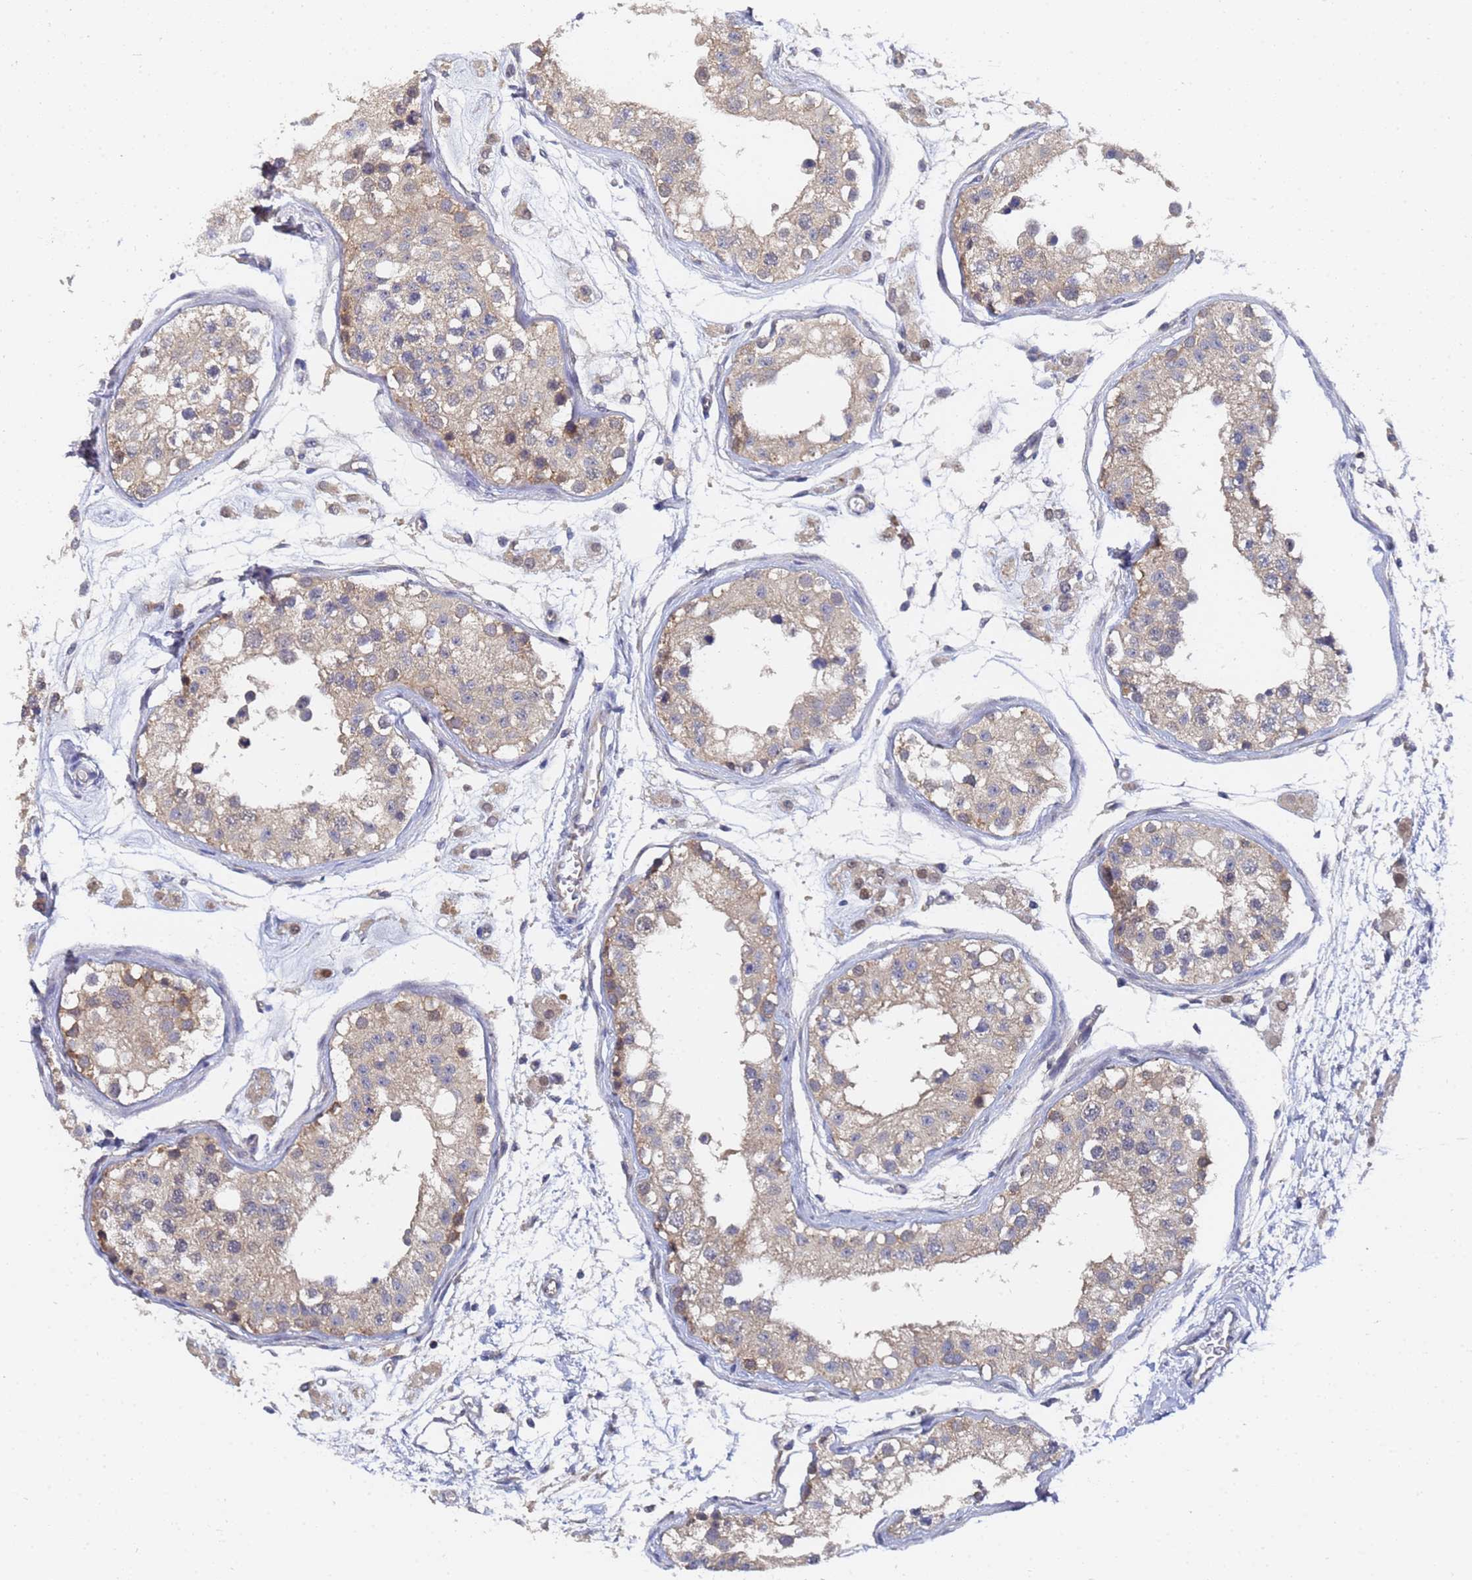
{"staining": {"intensity": "moderate", "quantity": "<25%", "location": "cytoplasmic/membranous,nuclear"}, "tissue": "testis", "cell_type": "Cells in seminiferous ducts", "image_type": "normal", "snomed": [{"axis": "morphology", "description": "Normal tissue, NOS"}, {"axis": "morphology", "description": "Adenocarcinoma, metastatic, NOS"}, {"axis": "topography", "description": "Testis"}], "caption": "IHC photomicrograph of unremarkable testis: human testis stained using IHC exhibits low levels of moderate protein expression localized specifically in the cytoplasmic/membranous,nuclear of cells in seminiferous ducts, appearing as a cytoplasmic/membranous,nuclear brown color.", "gene": "ALS2CL", "patient": {"sex": "male", "age": 26}}